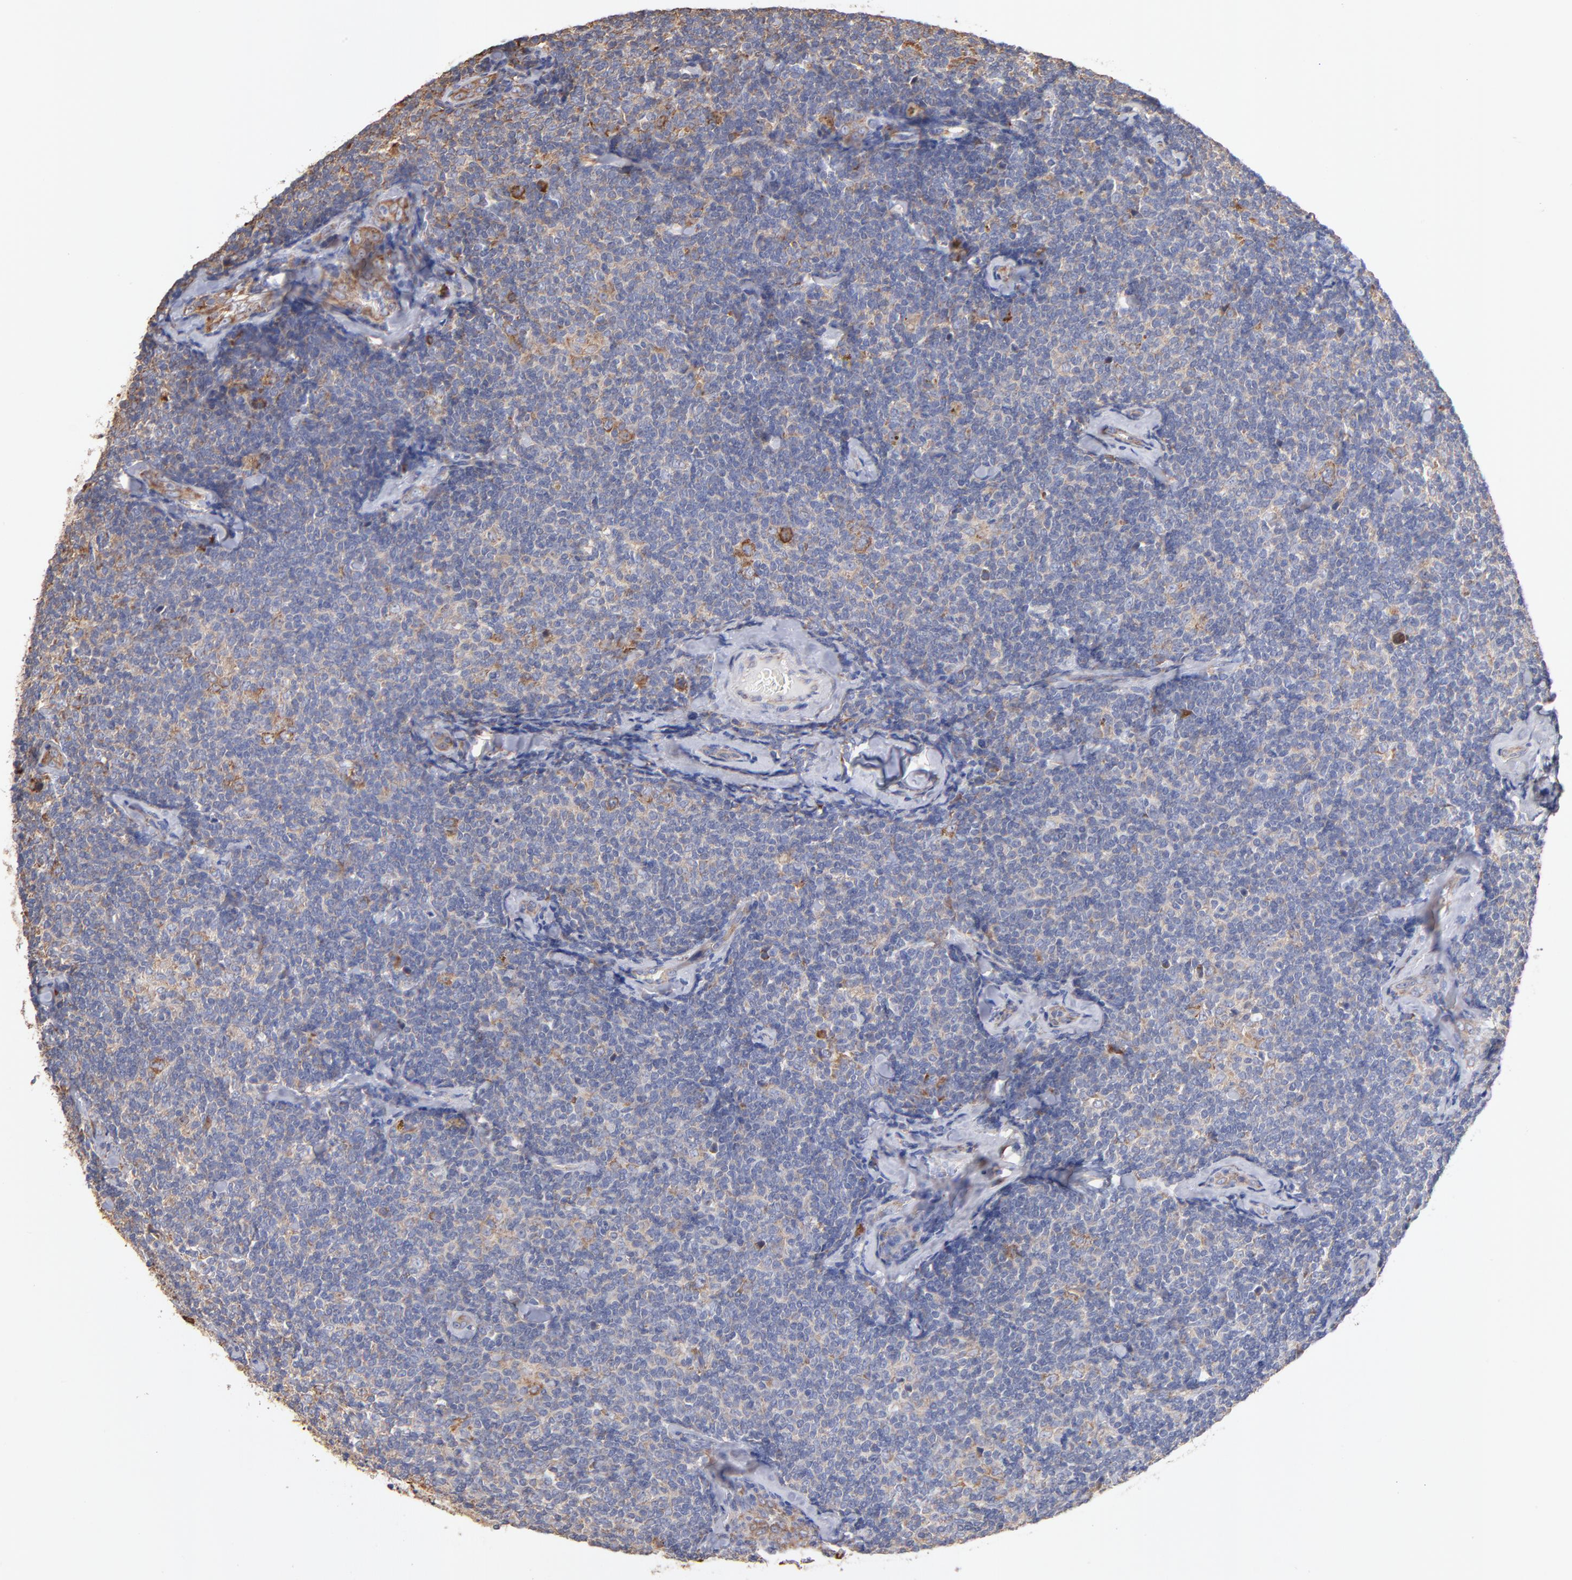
{"staining": {"intensity": "moderate", "quantity": "<25%", "location": "cytoplasmic/membranous"}, "tissue": "lymphoma", "cell_type": "Tumor cells", "image_type": "cancer", "snomed": [{"axis": "morphology", "description": "Malignant lymphoma, non-Hodgkin's type, Low grade"}, {"axis": "topography", "description": "Lymph node"}], "caption": "Immunohistochemistry micrograph of lymphoma stained for a protein (brown), which displays low levels of moderate cytoplasmic/membranous staining in about <25% of tumor cells.", "gene": "RPL9", "patient": {"sex": "female", "age": 56}}